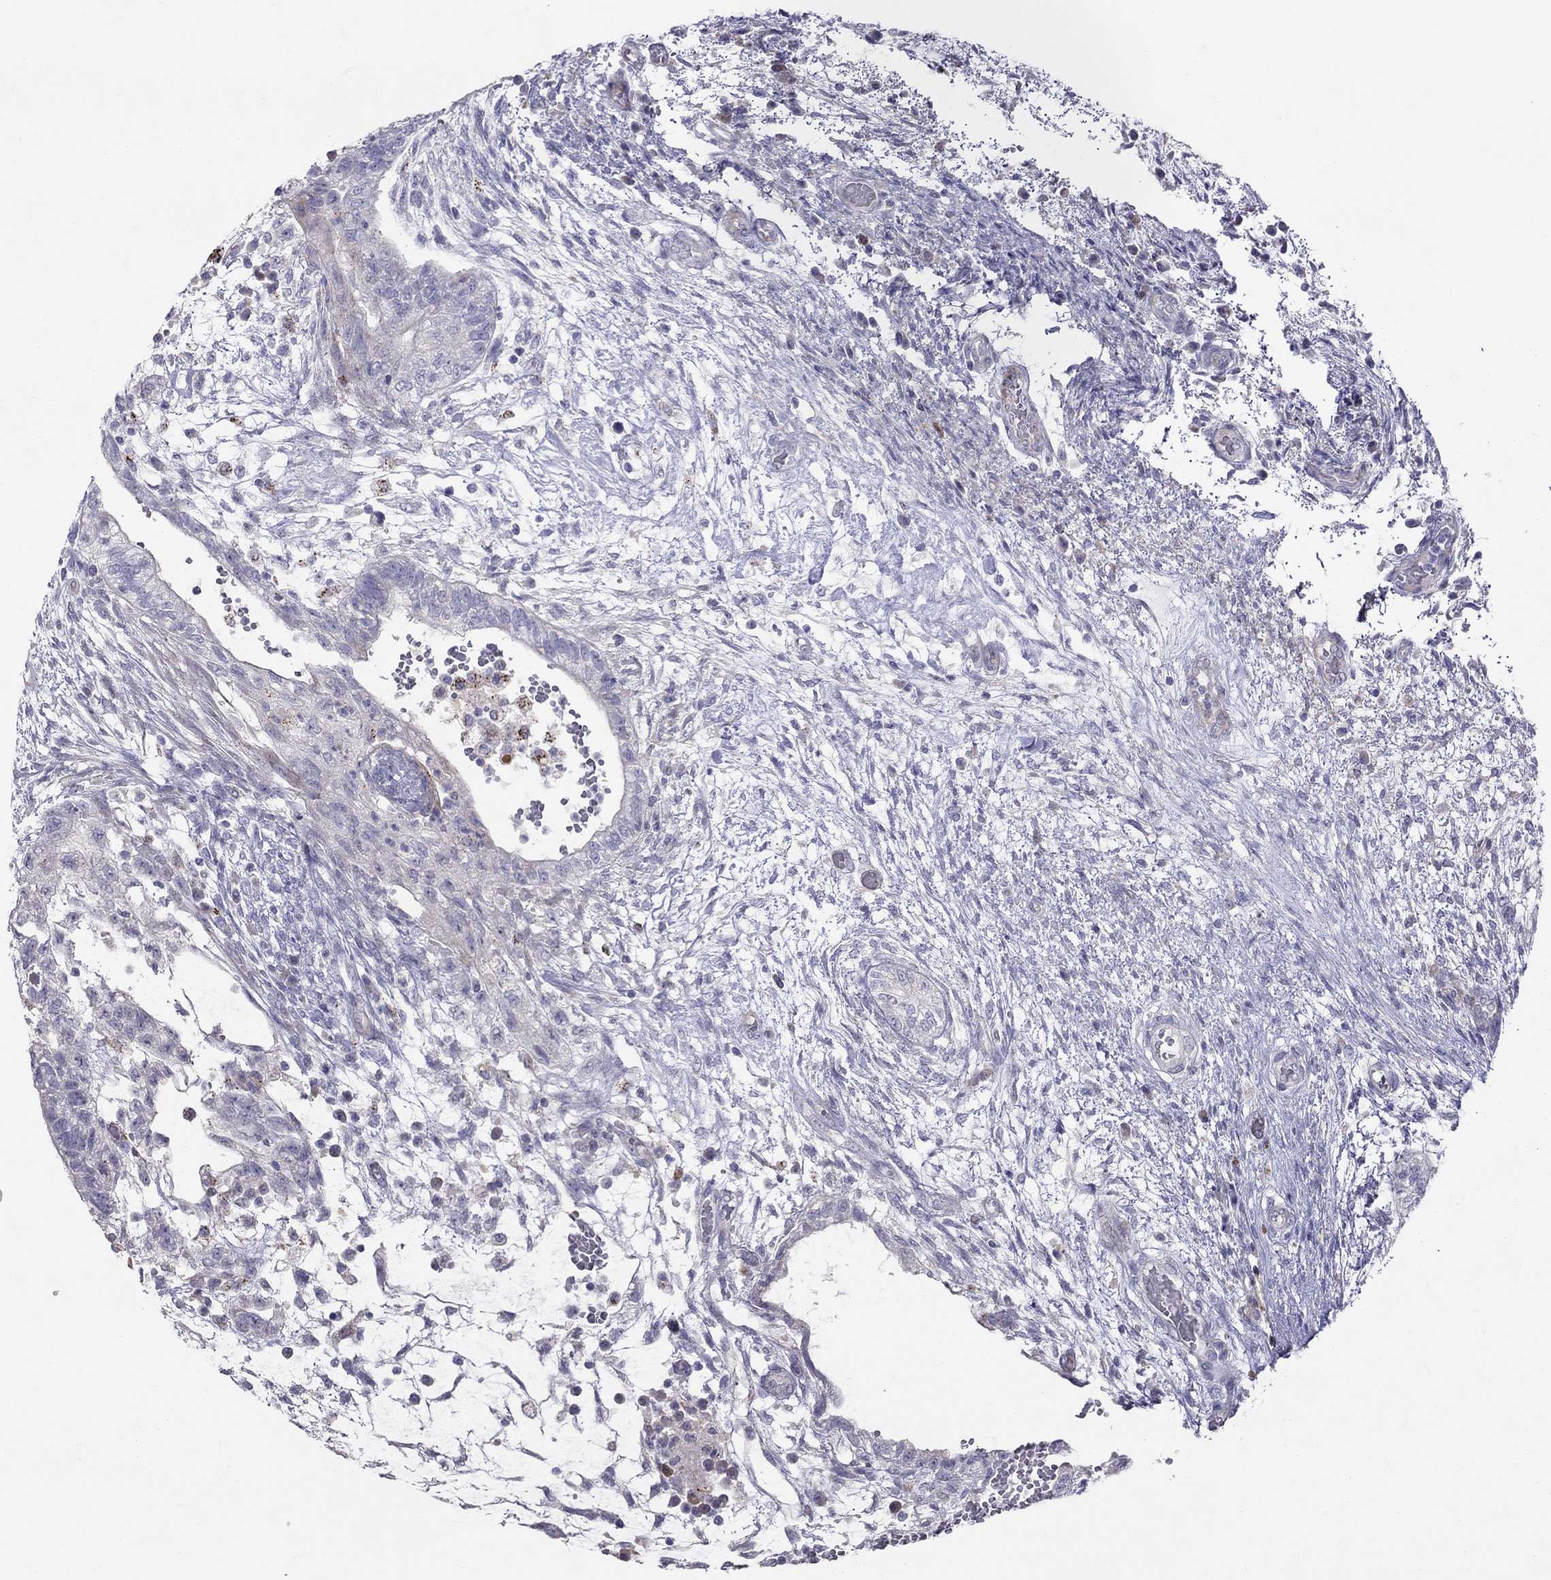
{"staining": {"intensity": "negative", "quantity": "none", "location": "none"}, "tissue": "testis cancer", "cell_type": "Tumor cells", "image_type": "cancer", "snomed": [{"axis": "morphology", "description": "Normal tissue, NOS"}, {"axis": "morphology", "description": "Carcinoma, Embryonal, NOS"}, {"axis": "topography", "description": "Testis"}, {"axis": "topography", "description": "Epididymis"}], "caption": "This histopathology image is of testis embryonal carcinoma stained with IHC to label a protein in brown with the nuclei are counter-stained blue. There is no expression in tumor cells.", "gene": "MAGEB4", "patient": {"sex": "male", "age": 32}}